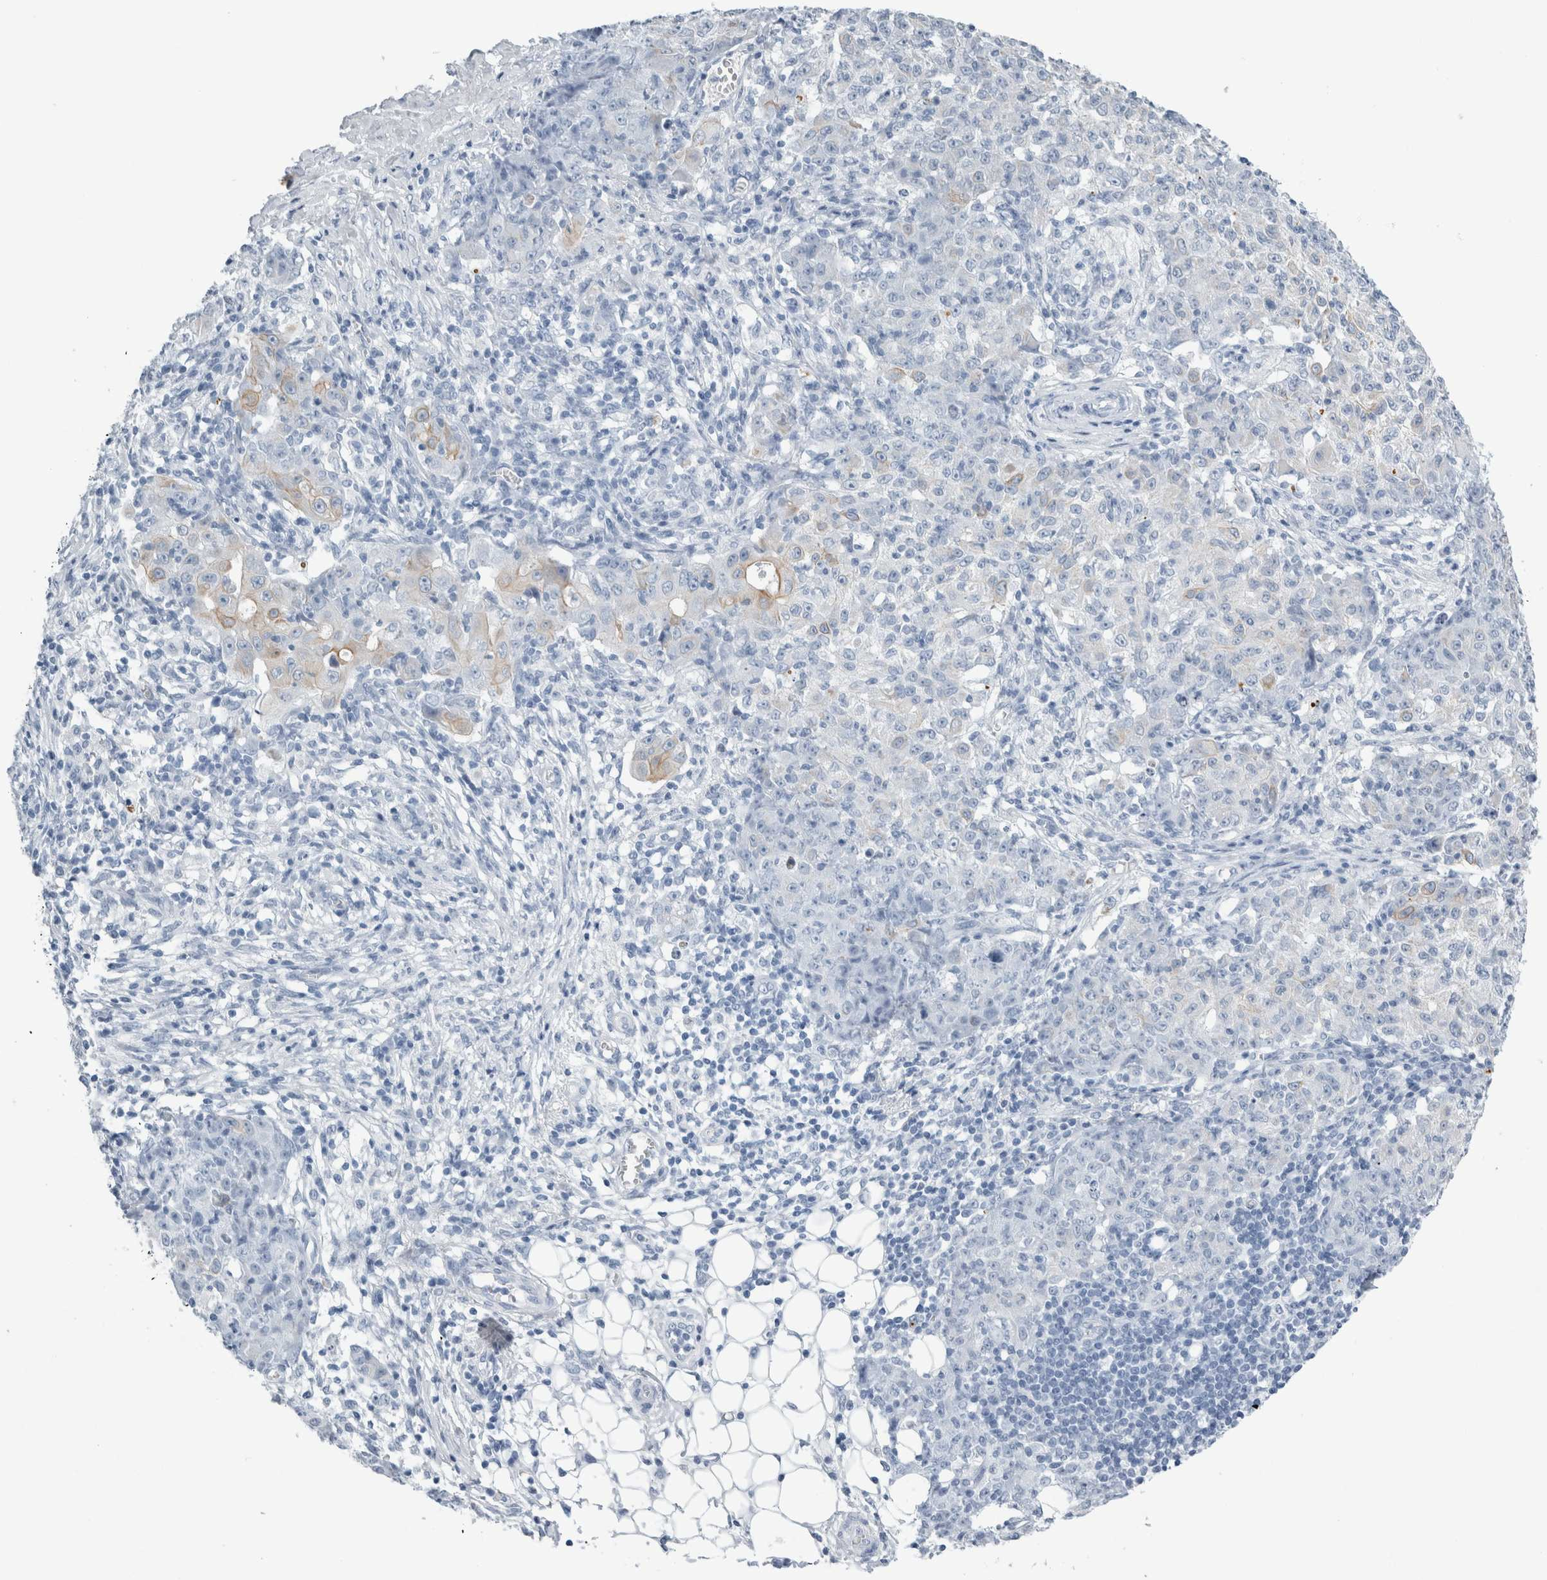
{"staining": {"intensity": "negative", "quantity": "none", "location": "none"}, "tissue": "ovarian cancer", "cell_type": "Tumor cells", "image_type": "cancer", "snomed": [{"axis": "morphology", "description": "Carcinoma, endometroid"}, {"axis": "topography", "description": "Ovary"}], "caption": "DAB immunohistochemical staining of ovarian cancer (endometroid carcinoma) exhibits no significant staining in tumor cells. (Brightfield microscopy of DAB (3,3'-diaminobenzidine) IHC at high magnification).", "gene": "RPH3AL", "patient": {"sex": "female", "age": 42}}